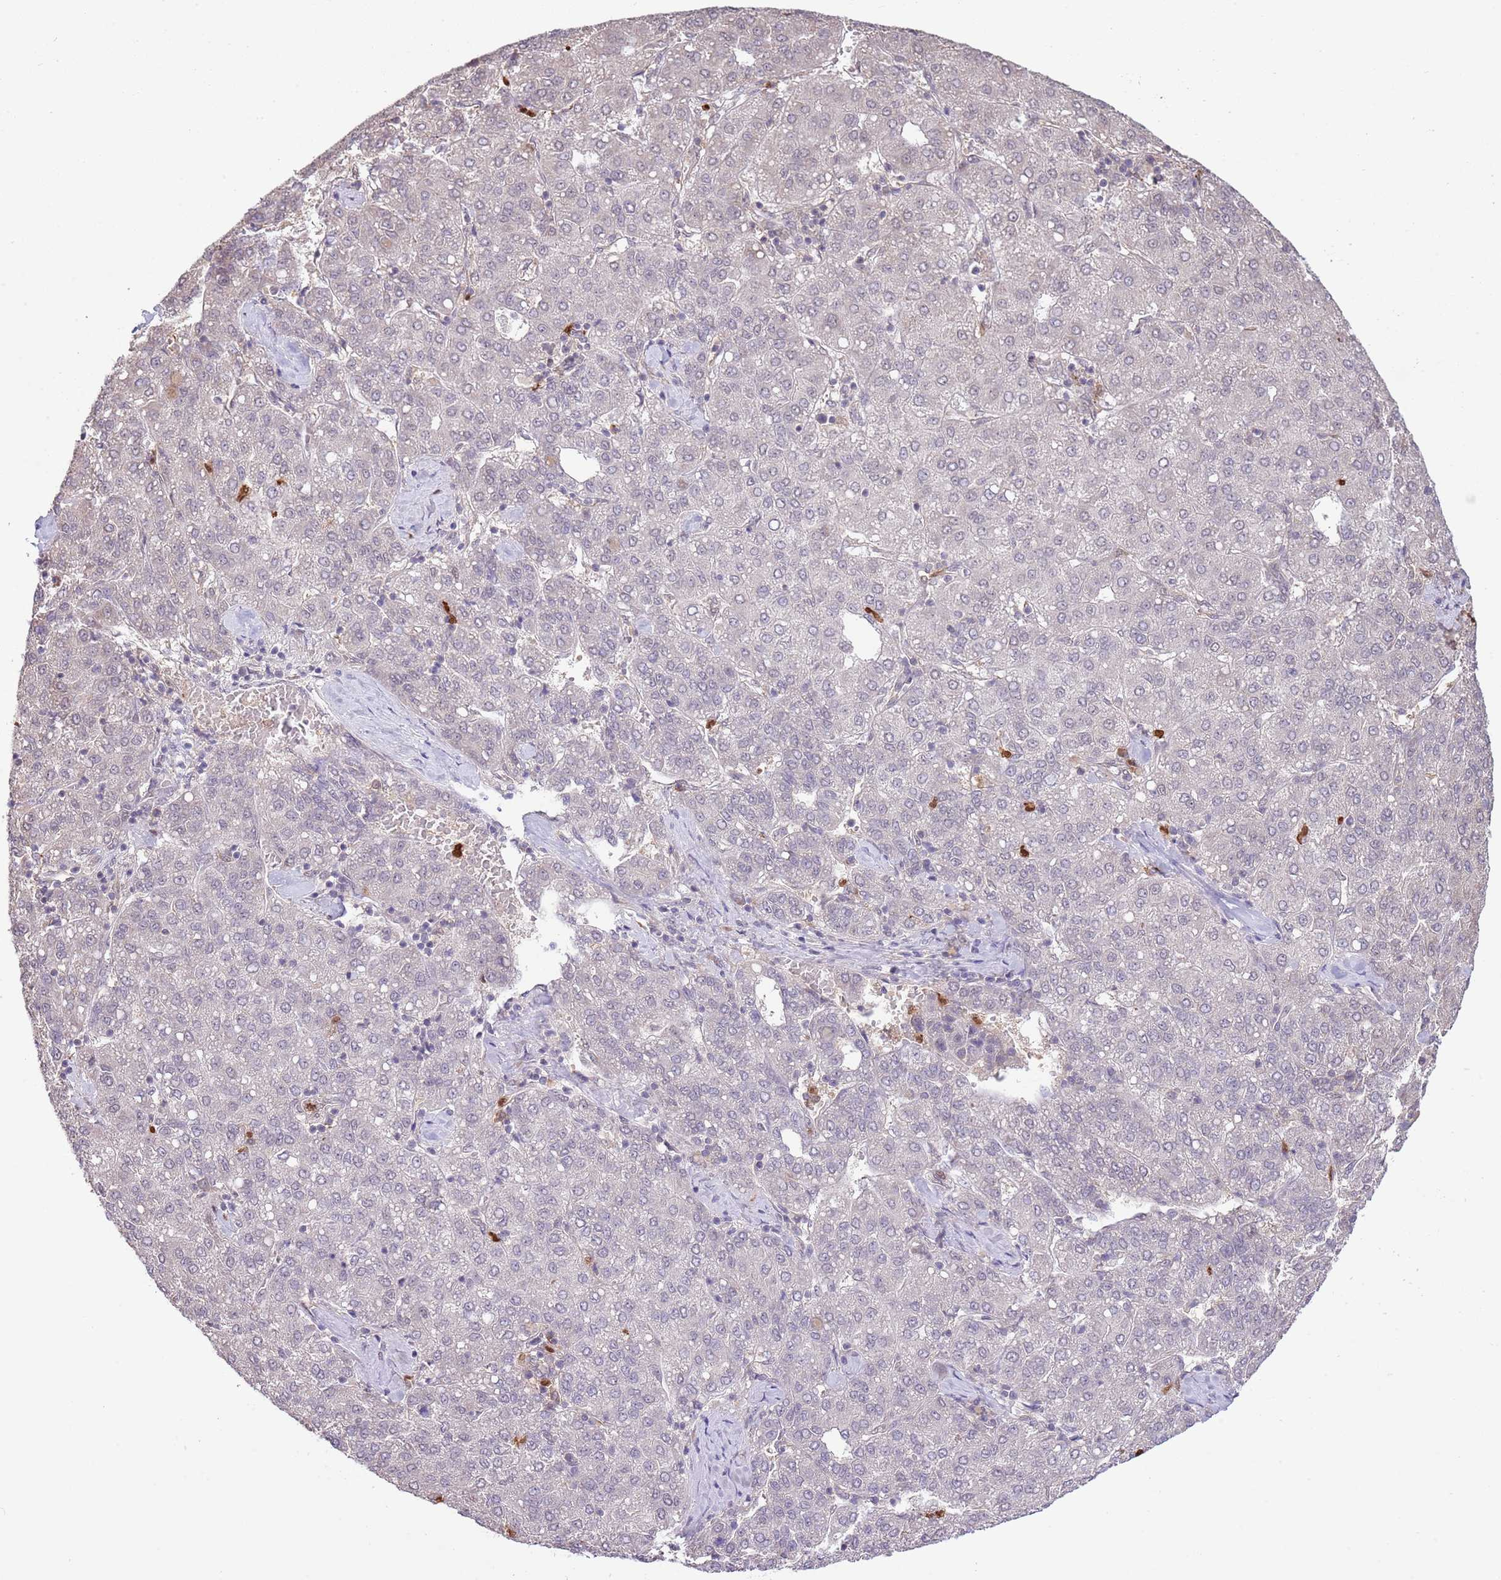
{"staining": {"intensity": "negative", "quantity": "none", "location": "none"}, "tissue": "liver cancer", "cell_type": "Tumor cells", "image_type": "cancer", "snomed": [{"axis": "morphology", "description": "Carcinoma, Hepatocellular, NOS"}, {"axis": "topography", "description": "Liver"}], "caption": "This image is of liver hepatocellular carcinoma stained with immunohistochemistry to label a protein in brown with the nuclei are counter-stained blue. There is no positivity in tumor cells.", "gene": "AMIGO1", "patient": {"sex": "male", "age": 65}}